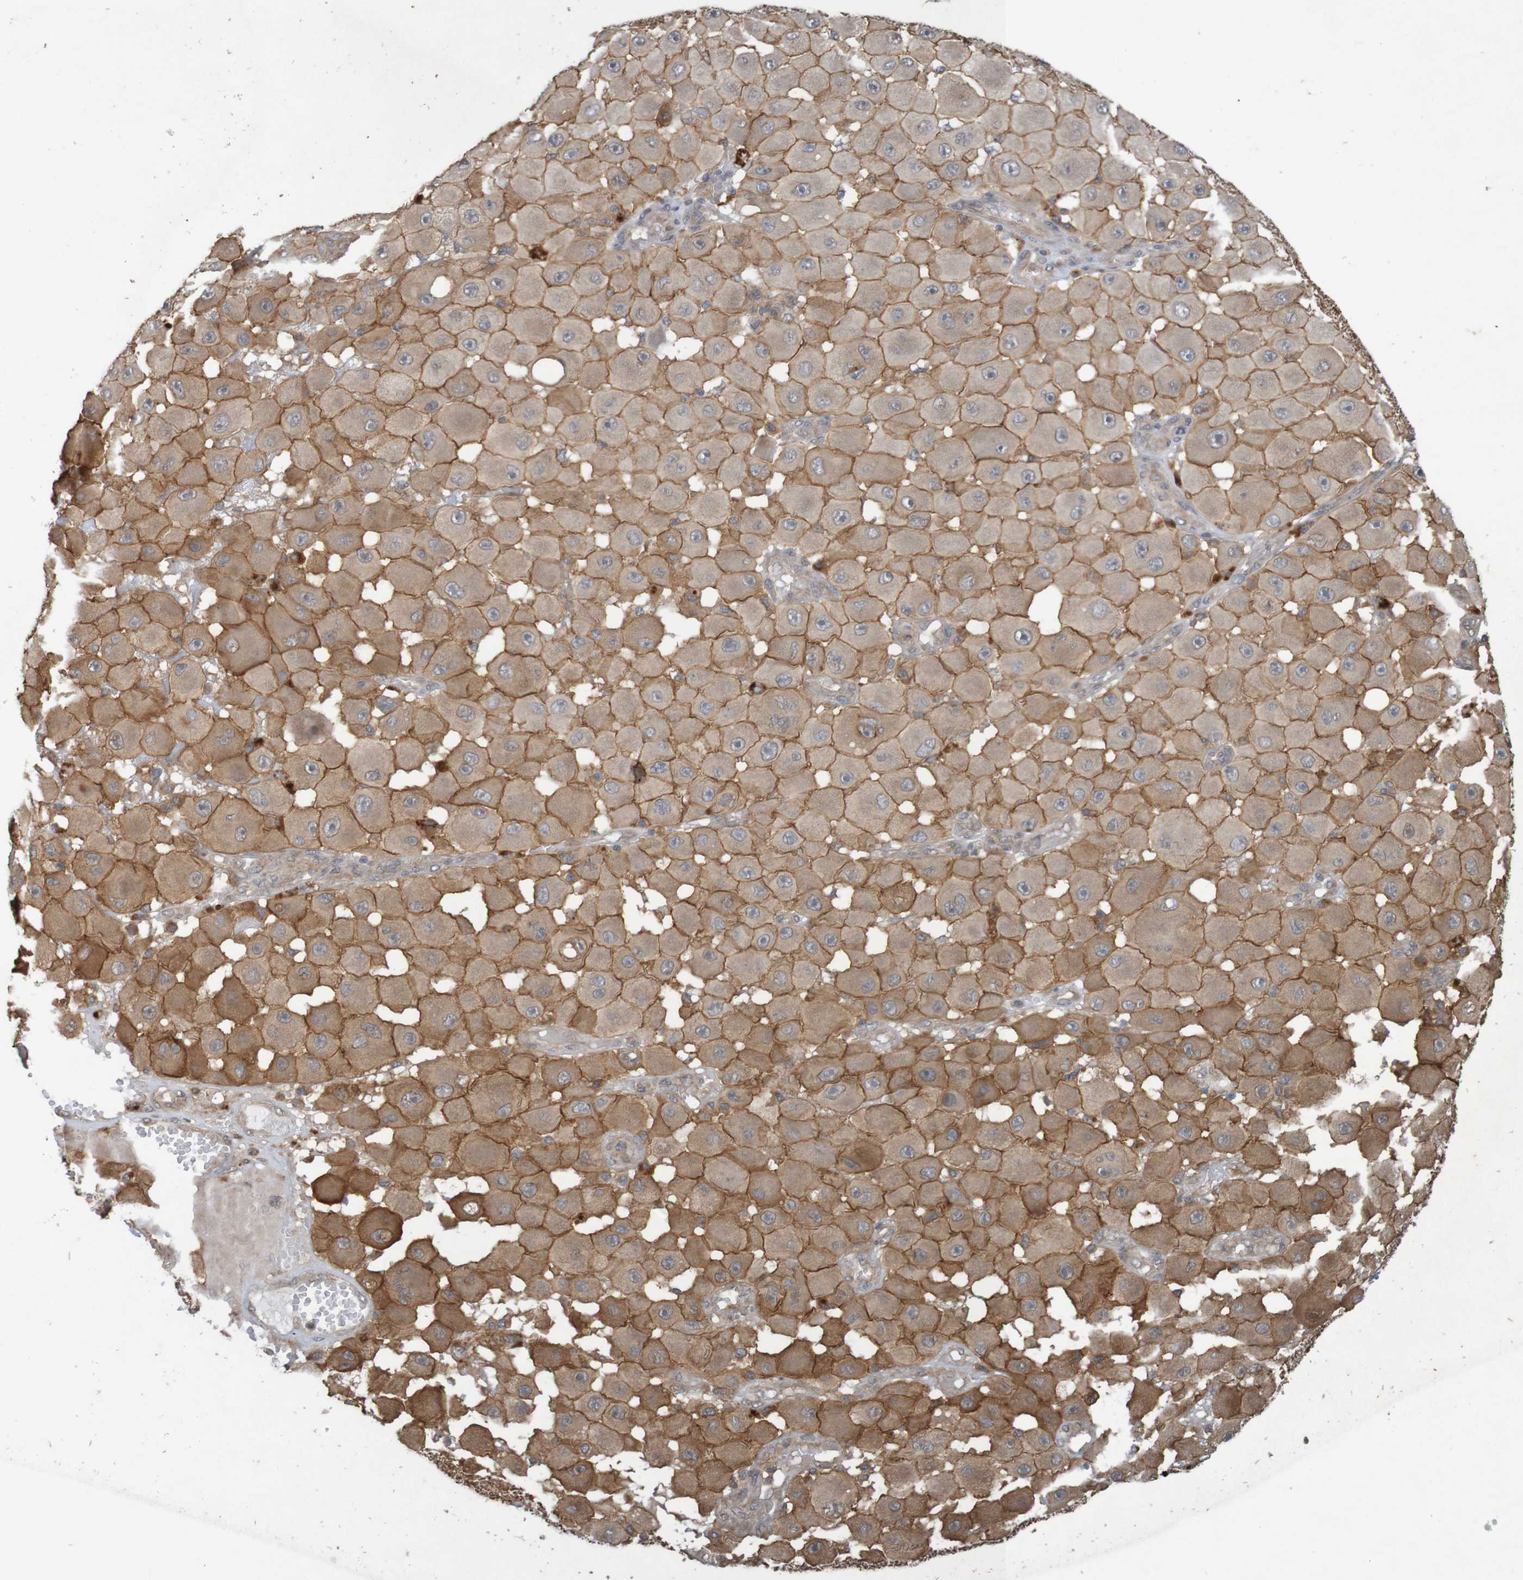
{"staining": {"intensity": "moderate", "quantity": ">75%", "location": "cytoplasmic/membranous"}, "tissue": "melanoma", "cell_type": "Tumor cells", "image_type": "cancer", "snomed": [{"axis": "morphology", "description": "Malignant melanoma, NOS"}, {"axis": "topography", "description": "Skin"}], "caption": "This is a photomicrograph of immunohistochemistry staining of malignant melanoma, which shows moderate expression in the cytoplasmic/membranous of tumor cells.", "gene": "ARHGEF11", "patient": {"sex": "female", "age": 81}}